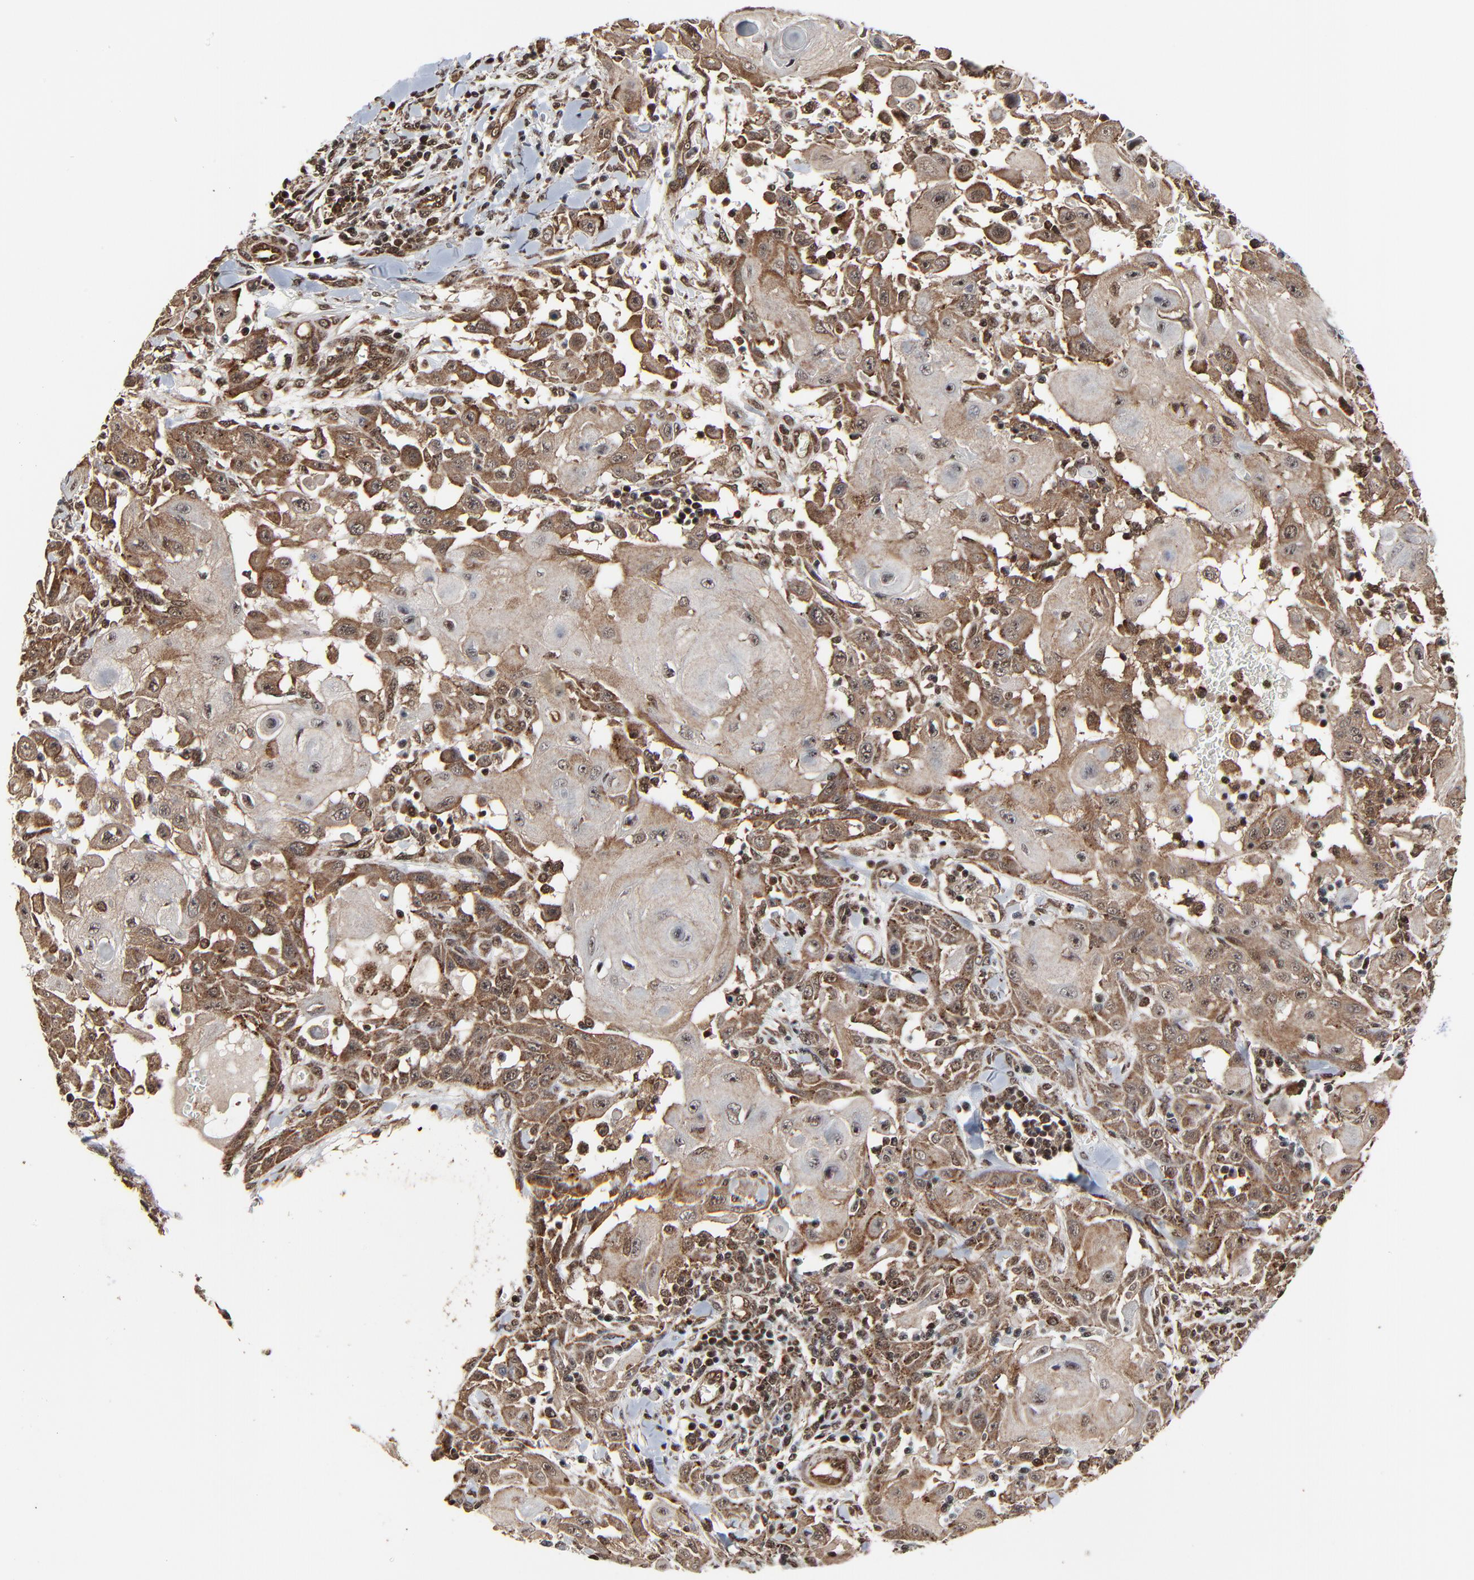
{"staining": {"intensity": "moderate", "quantity": "25%-75%", "location": "cytoplasmic/membranous"}, "tissue": "skin cancer", "cell_type": "Tumor cells", "image_type": "cancer", "snomed": [{"axis": "morphology", "description": "Squamous cell carcinoma, NOS"}, {"axis": "topography", "description": "Skin"}], "caption": "Tumor cells reveal medium levels of moderate cytoplasmic/membranous positivity in about 25%-75% of cells in skin cancer (squamous cell carcinoma).", "gene": "RHOJ", "patient": {"sex": "male", "age": 24}}